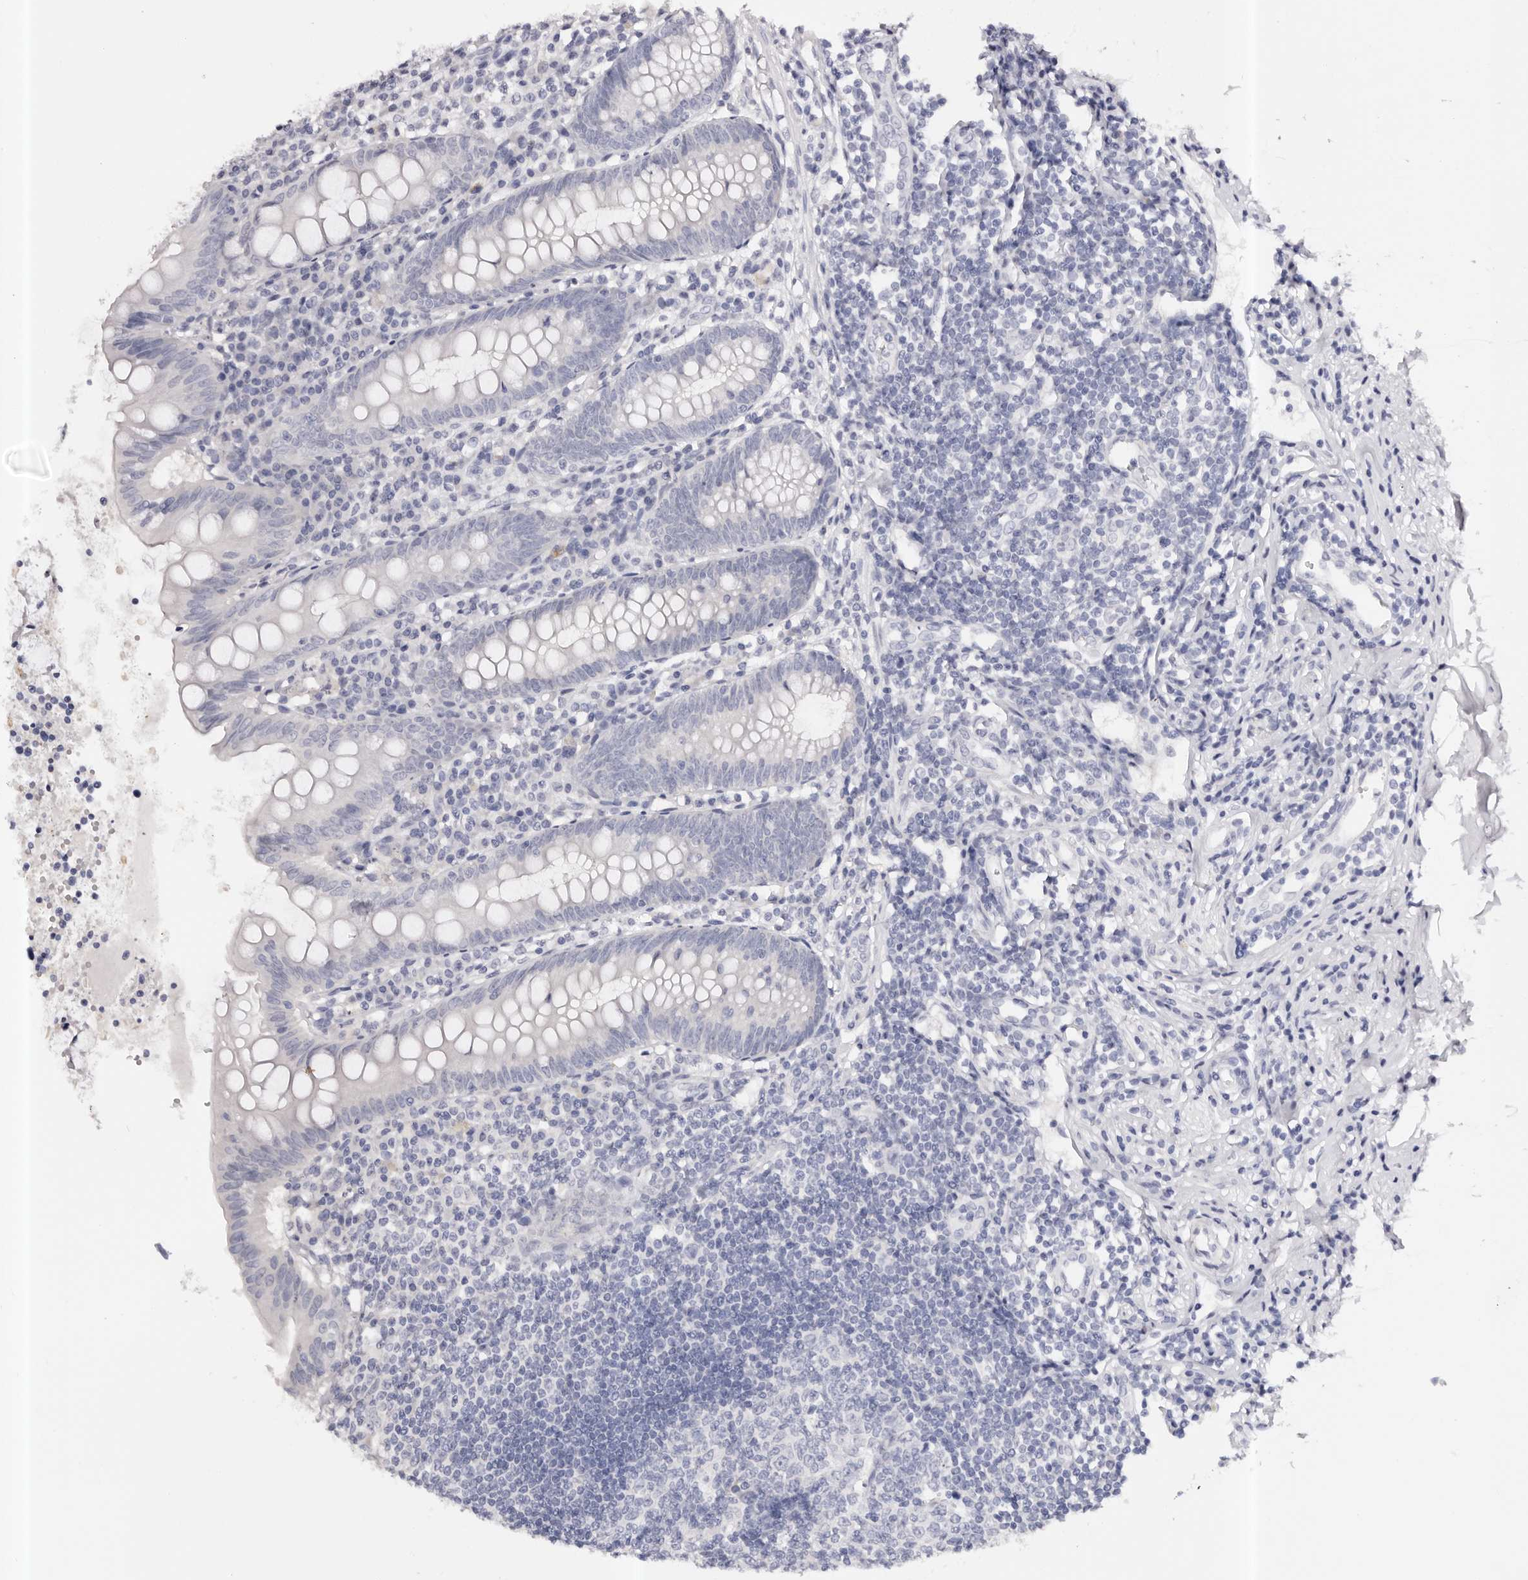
{"staining": {"intensity": "negative", "quantity": "none", "location": "none"}, "tissue": "appendix", "cell_type": "Glandular cells", "image_type": "normal", "snomed": [{"axis": "morphology", "description": "Normal tissue, NOS"}, {"axis": "topography", "description": "Appendix"}], "caption": "High magnification brightfield microscopy of normal appendix stained with DAB (brown) and counterstained with hematoxylin (blue): glandular cells show no significant expression.", "gene": "ROM1", "patient": {"sex": "female", "age": 54}}